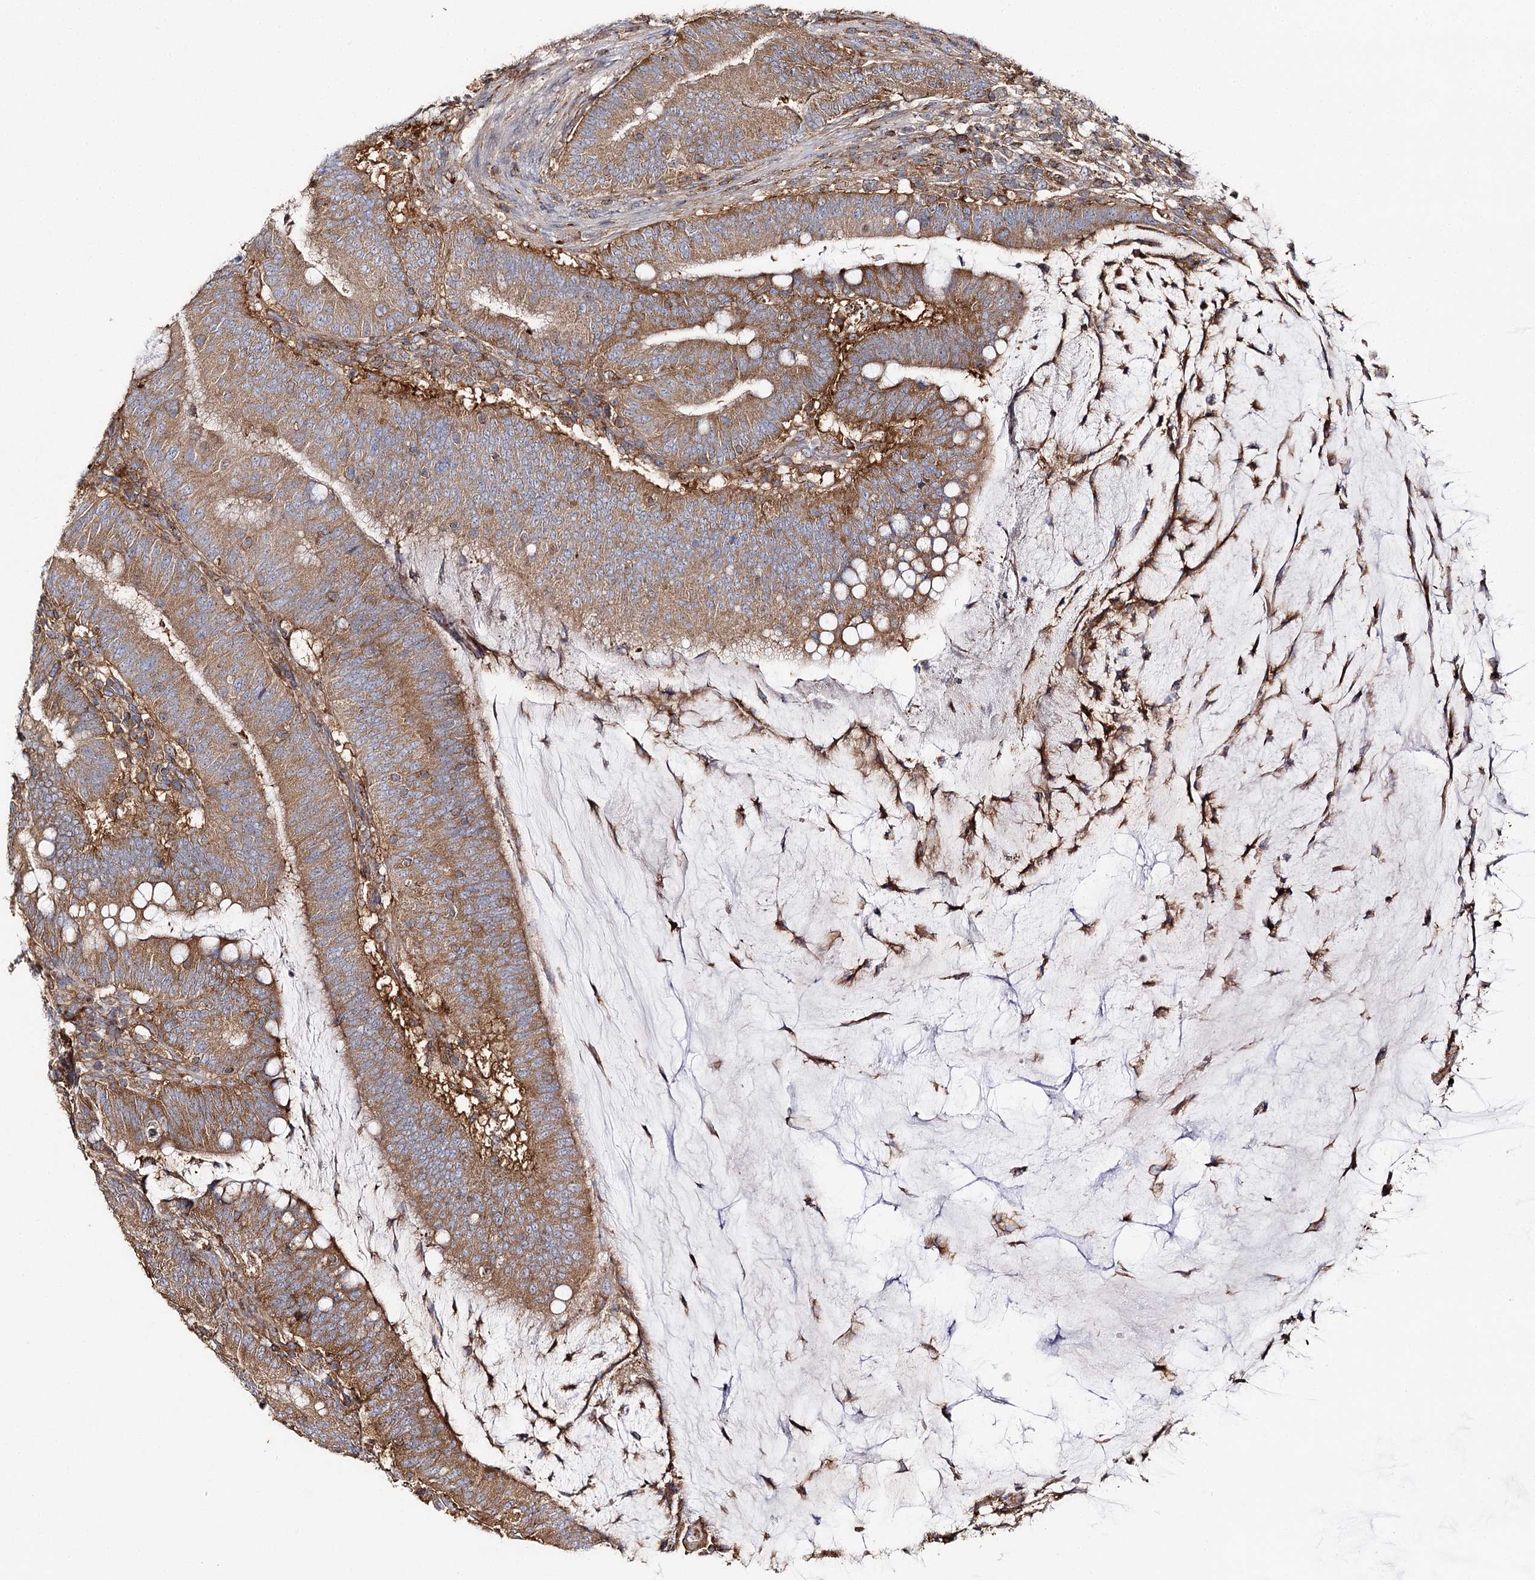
{"staining": {"intensity": "moderate", "quantity": ">75%", "location": "cytoplasmic/membranous"}, "tissue": "colorectal cancer", "cell_type": "Tumor cells", "image_type": "cancer", "snomed": [{"axis": "morphology", "description": "Adenocarcinoma, NOS"}, {"axis": "topography", "description": "Colon"}], "caption": "This is an image of immunohistochemistry (IHC) staining of adenocarcinoma (colorectal), which shows moderate staining in the cytoplasmic/membranous of tumor cells.", "gene": "SEC24B", "patient": {"sex": "female", "age": 66}}